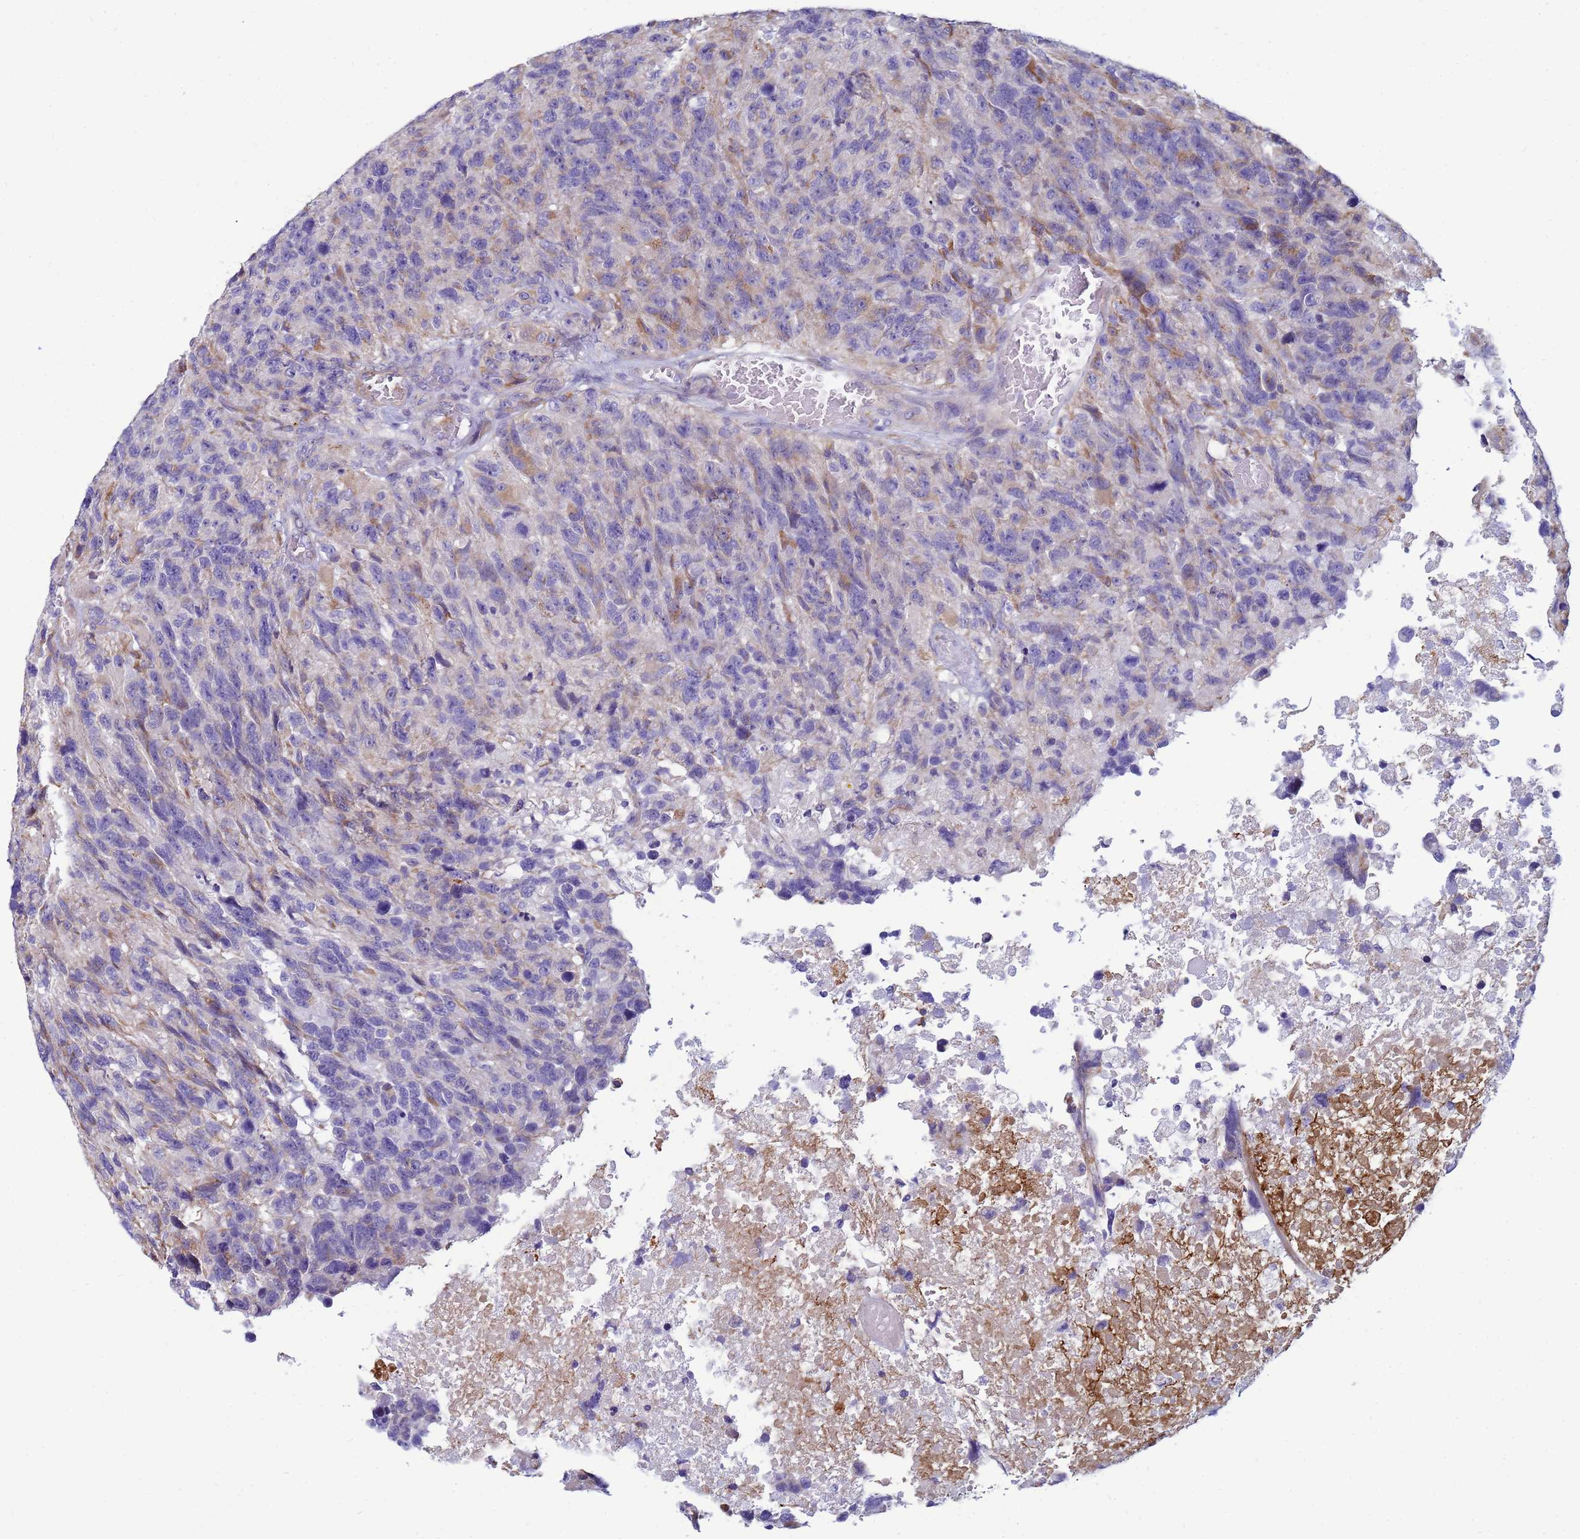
{"staining": {"intensity": "weak", "quantity": "<25%", "location": "cytoplasmic/membranous"}, "tissue": "glioma", "cell_type": "Tumor cells", "image_type": "cancer", "snomed": [{"axis": "morphology", "description": "Glioma, malignant, High grade"}, {"axis": "topography", "description": "Brain"}], "caption": "Immunohistochemistry micrograph of malignant glioma (high-grade) stained for a protein (brown), which shows no expression in tumor cells.", "gene": "TRPC6", "patient": {"sex": "male", "age": 69}}